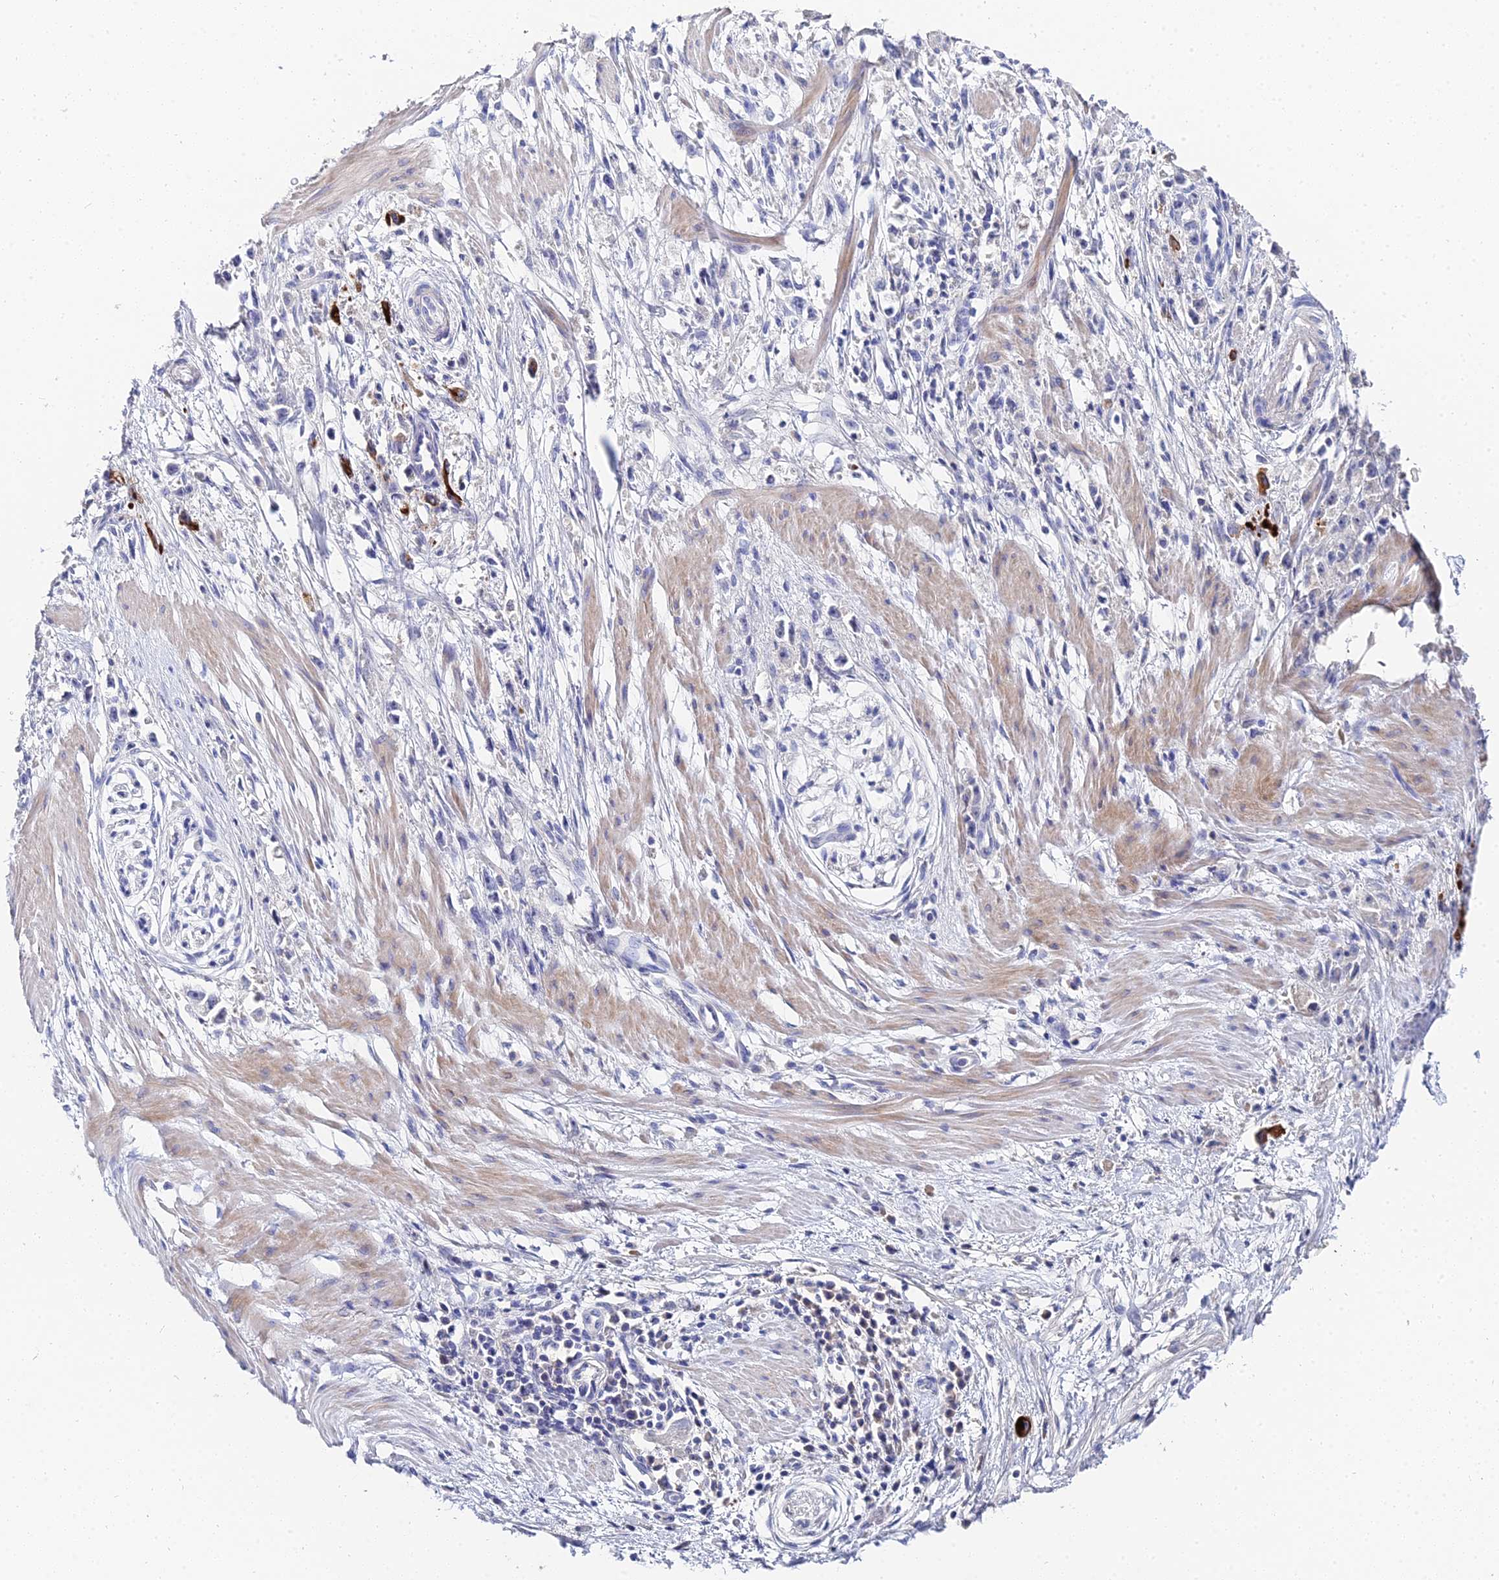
{"staining": {"intensity": "negative", "quantity": "none", "location": "none"}, "tissue": "stomach cancer", "cell_type": "Tumor cells", "image_type": "cancer", "snomed": [{"axis": "morphology", "description": "Adenocarcinoma, NOS"}, {"axis": "topography", "description": "Stomach"}], "caption": "DAB immunohistochemical staining of human stomach adenocarcinoma demonstrates no significant staining in tumor cells.", "gene": "KRT17", "patient": {"sex": "female", "age": 59}}